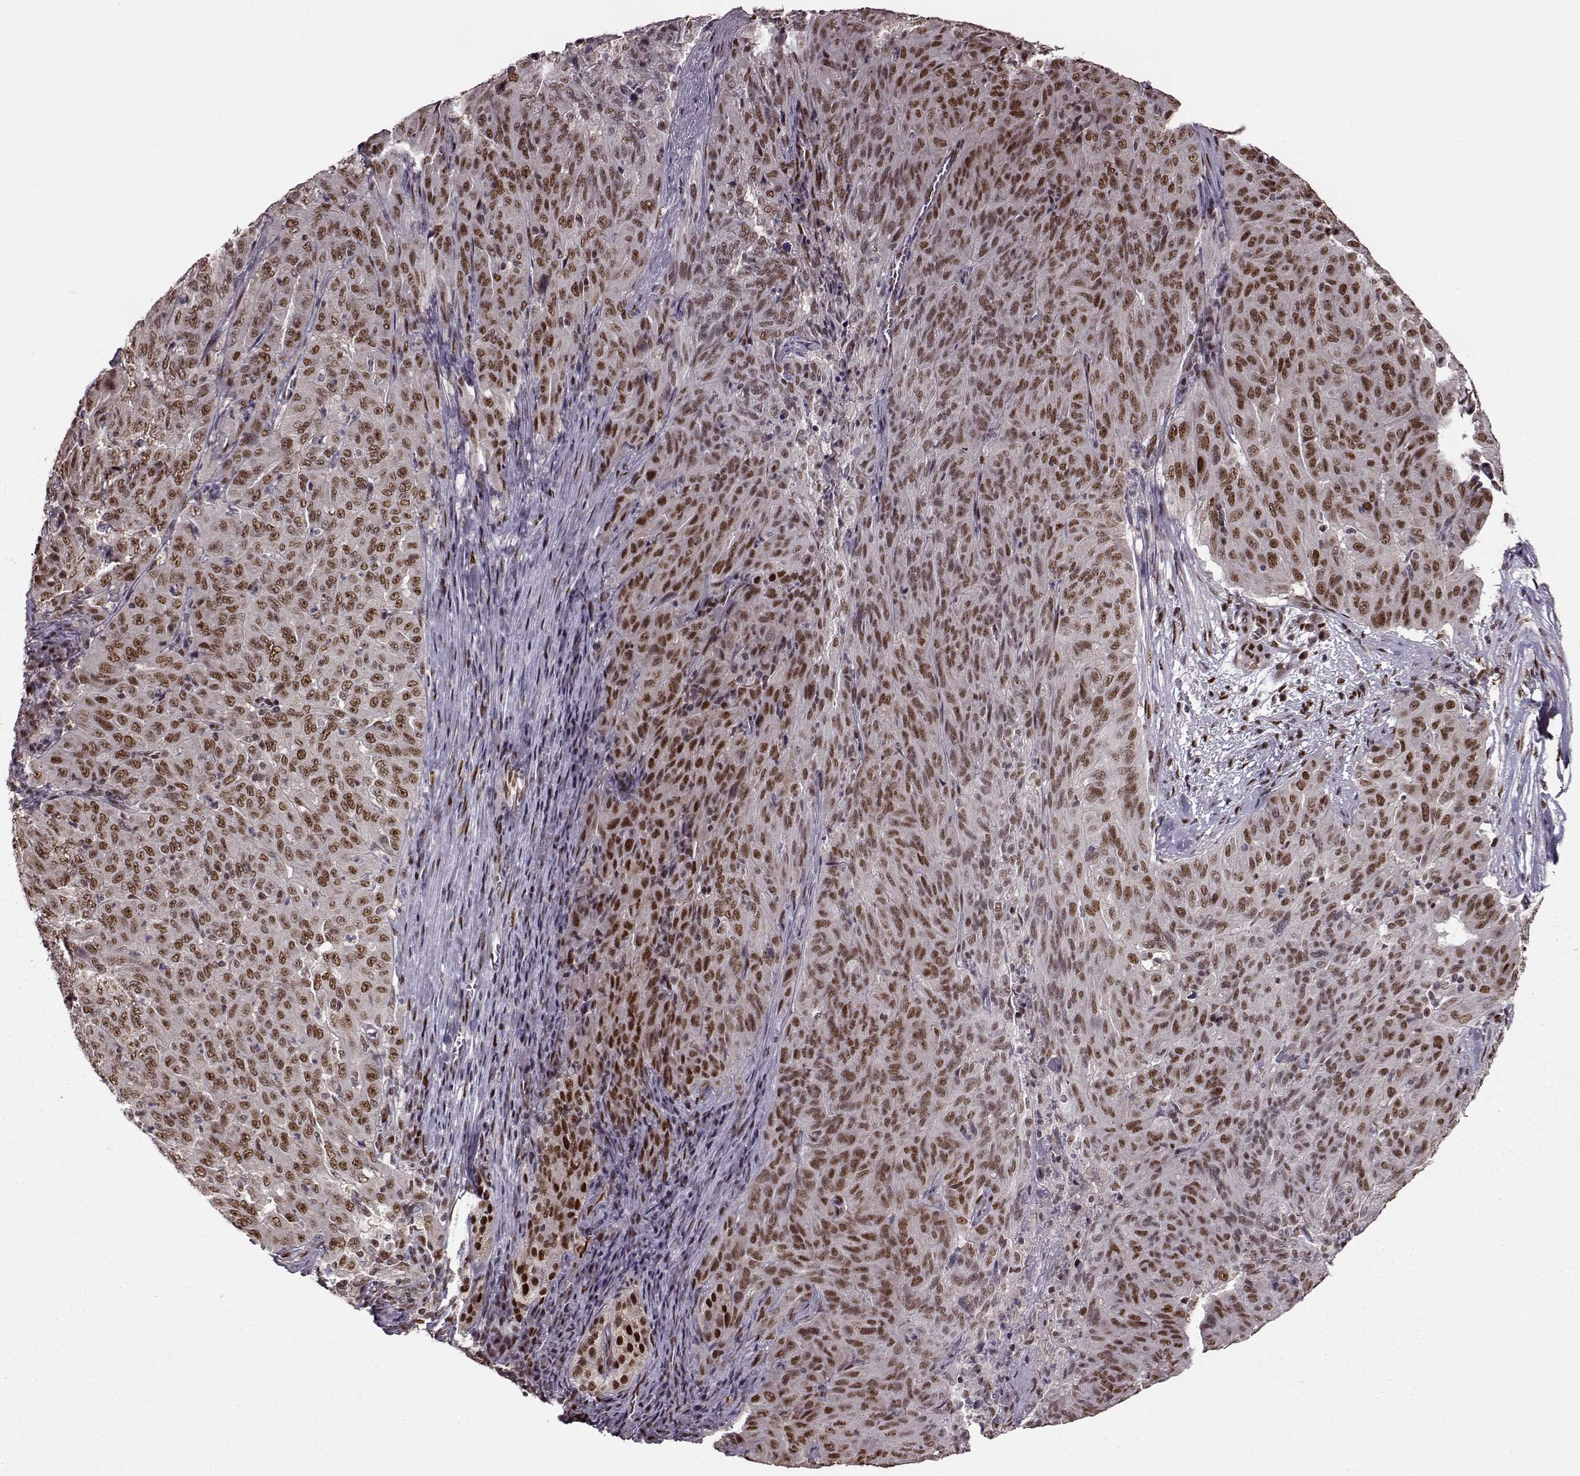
{"staining": {"intensity": "moderate", "quantity": ">75%", "location": "nuclear"}, "tissue": "pancreatic cancer", "cell_type": "Tumor cells", "image_type": "cancer", "snomed": [{"axis": "morphology", "description": "Adenocarcinoma, NOS"}, {"axis": "topography", "description": "Pancreas"}], "caption": "Adenocarcinoma (pancreatic) was stained to show a protein in brown. There is medium levels of moderate nuclear positivity in approximately >75% of tumor cells.", "gene": "FTO", "patient": {"sex": "male", "age": 63}}